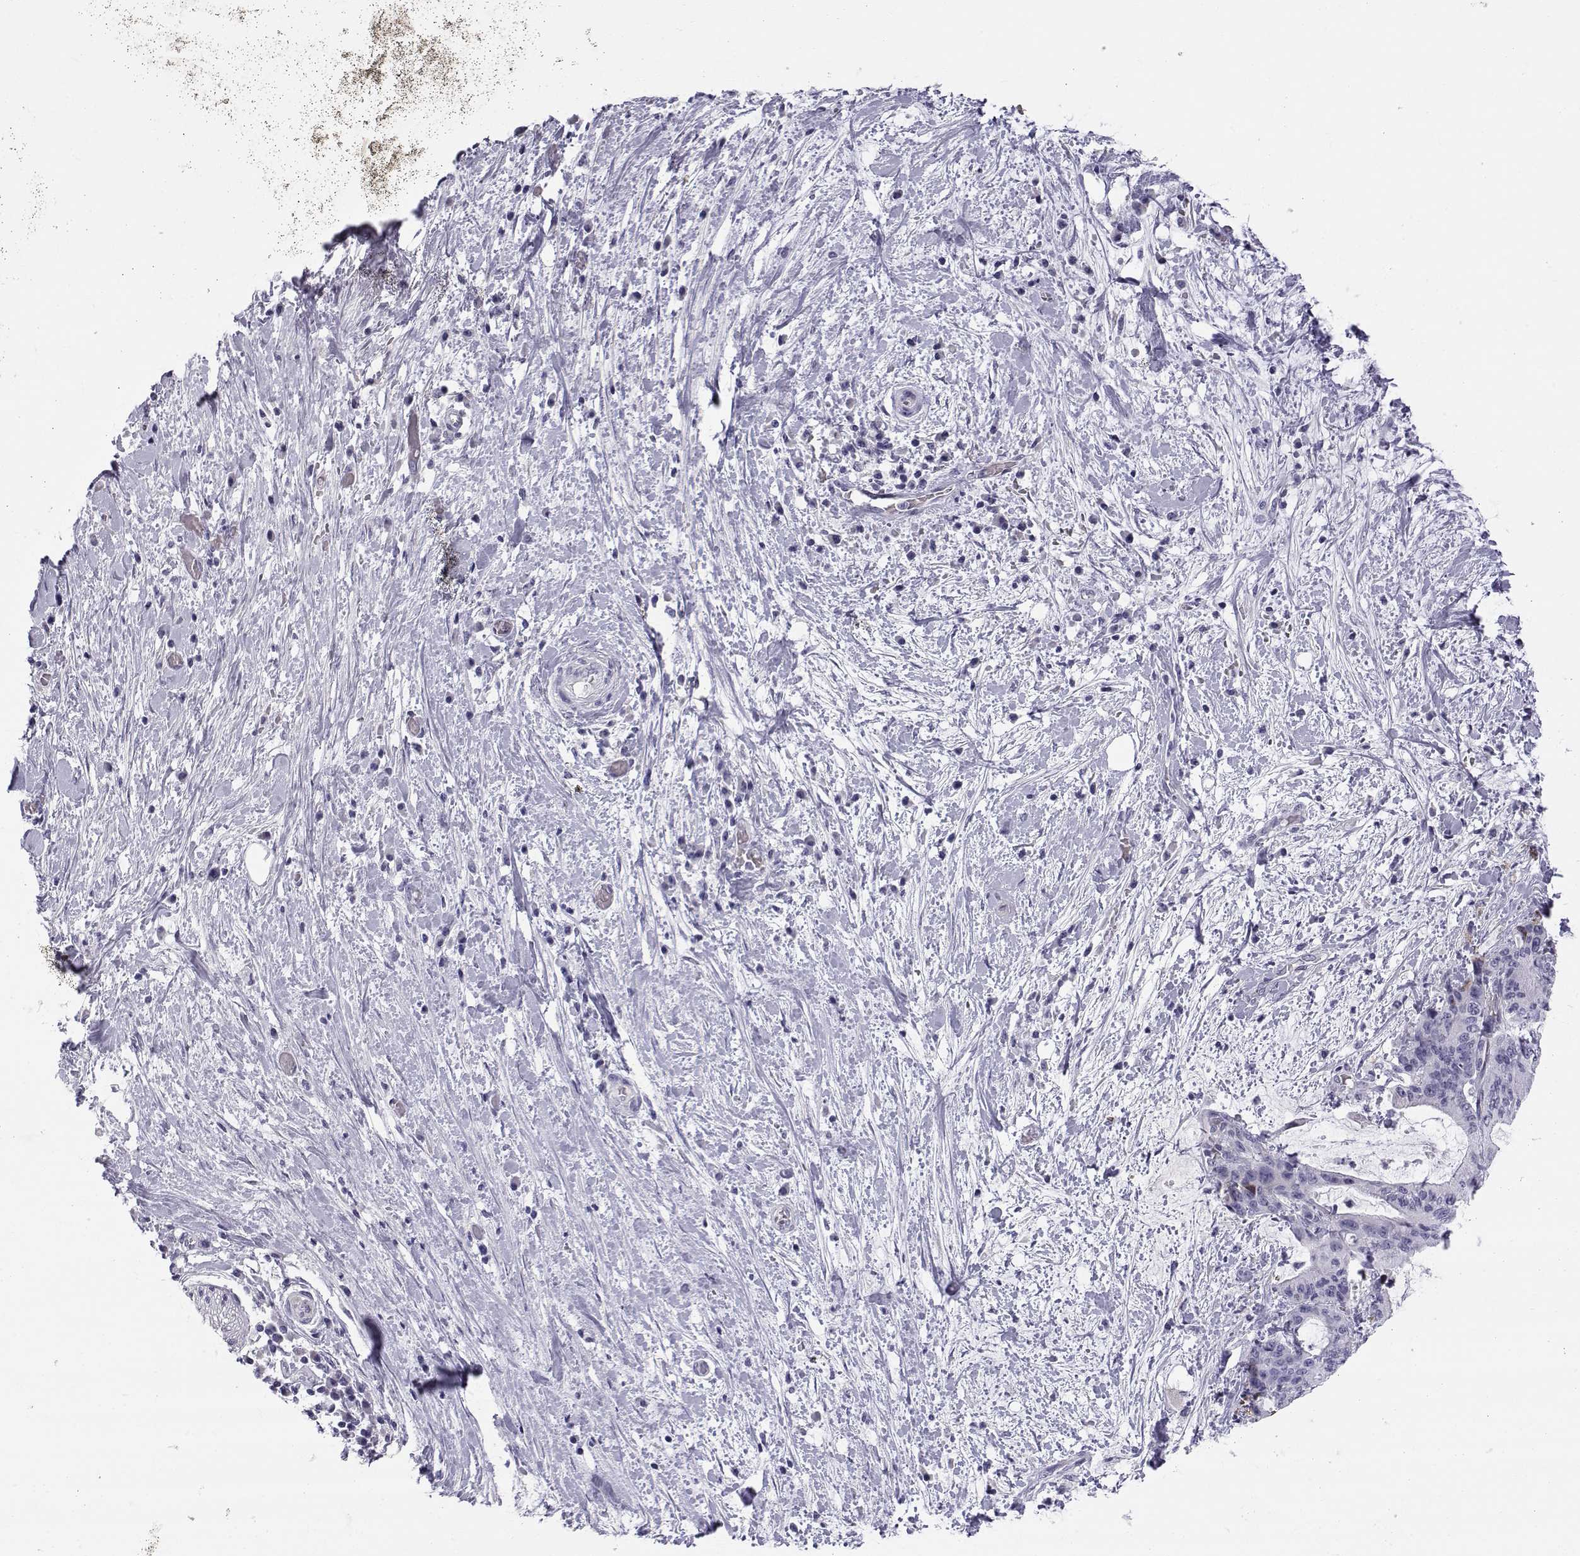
{"staining": {"intensity": "negative", "quantity": "none", "location": "none"}, "tissue": "liver cancer", "cell_type": "Tumor cells", "image_type": "cancer", "snomed": [{"axis": "morphology", "description": "Cholangiocarcinoma"}, {"axis": "topography", "description": "Liver"}], "caption": "Immunohistochemistry (IHC) image of neoplastic tissue: human liver cholangiocarcinoma stained with DAB (3,3'-diaminobenzidine) displays no significant protein positivity in tumor cells.", "gene": "RNASE12", "patient": {"sex": "female", "age": 73}}